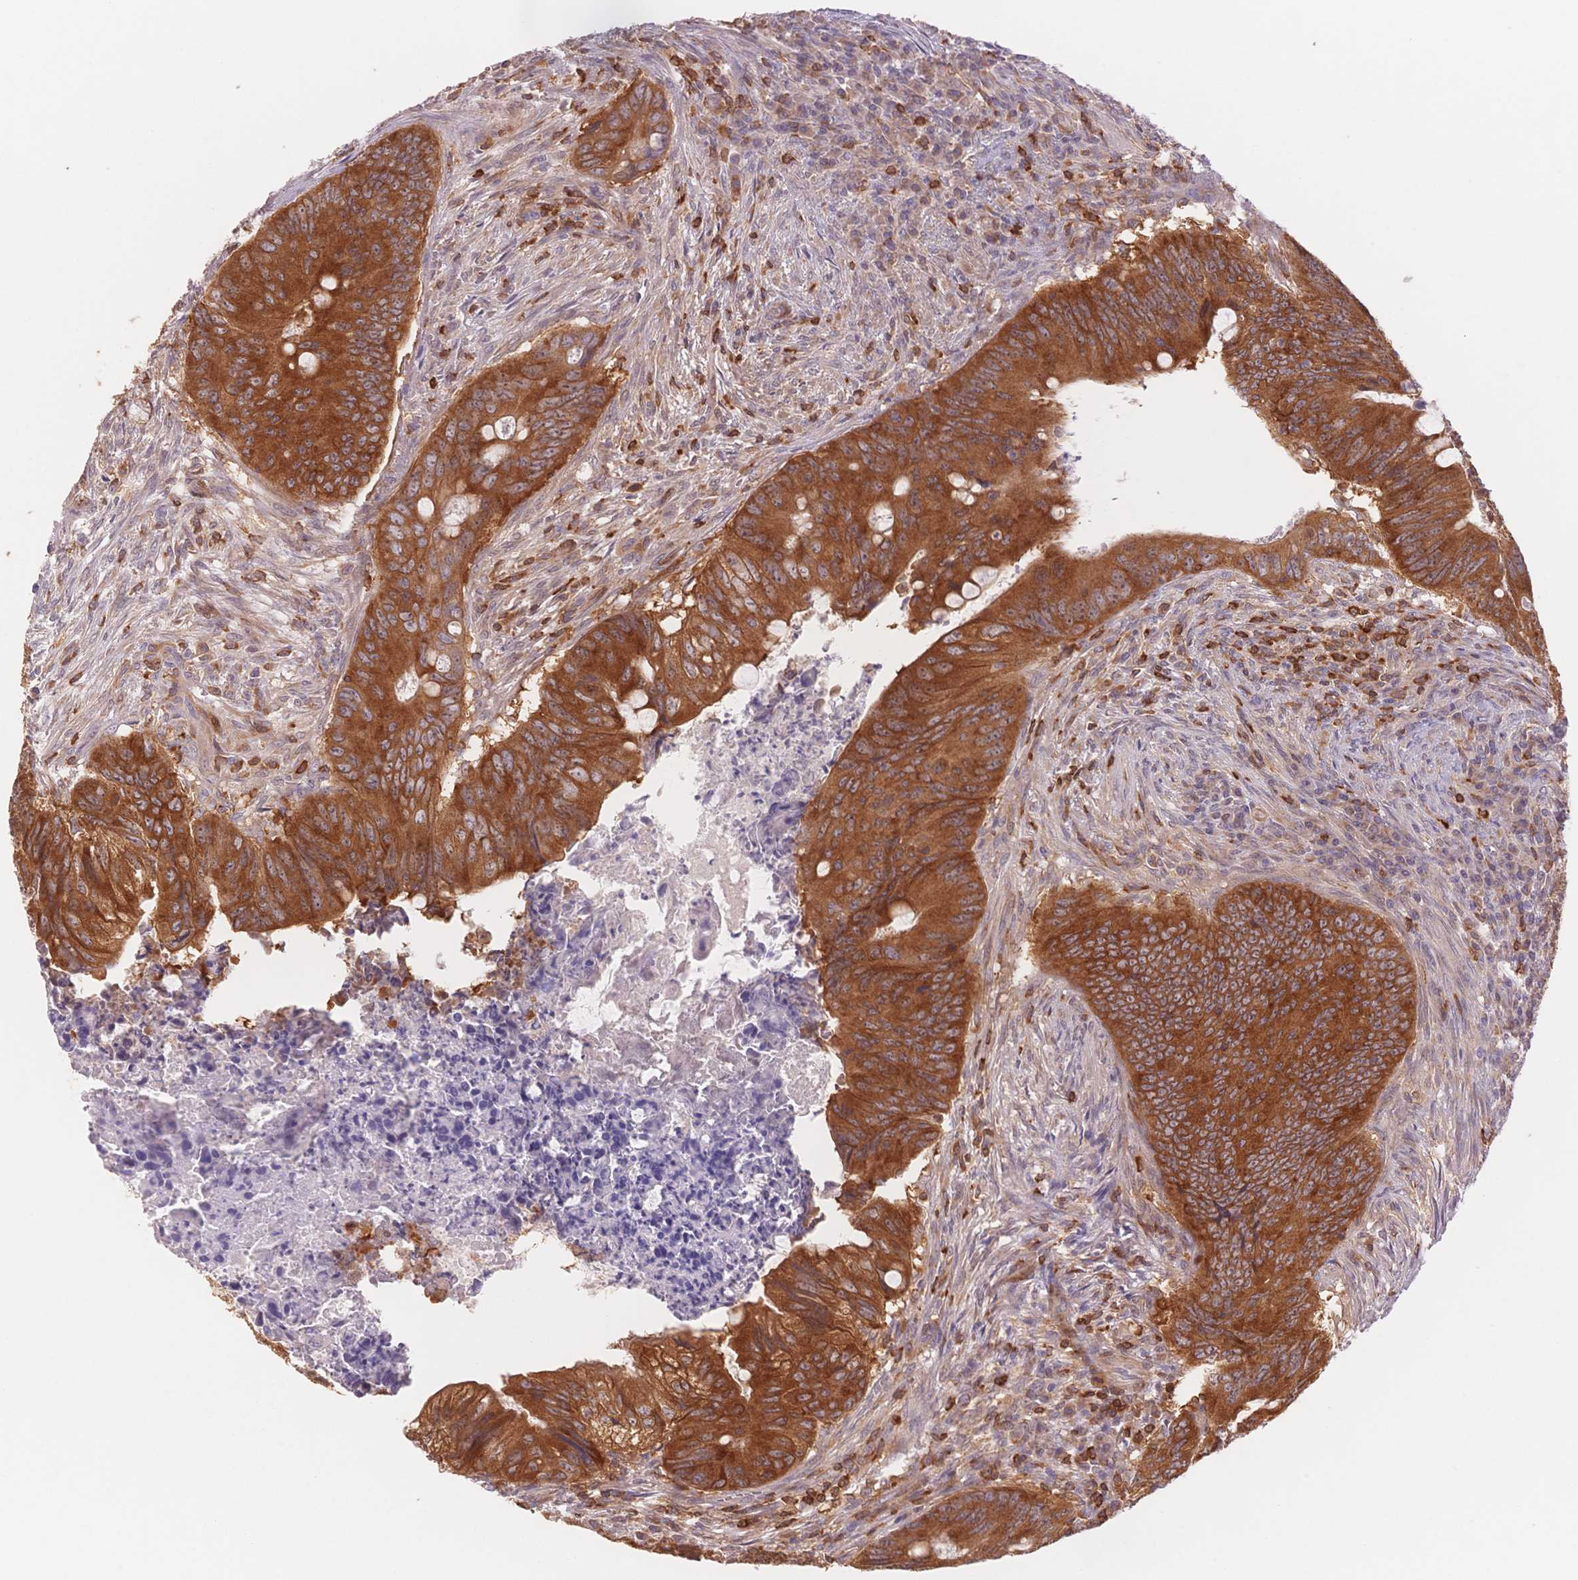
{"staining": {"intensity": "strong", "quantity": ">75%", "location": "cytoplasmic/membranous"}, "tissue": "colorectal cancer", "cell_type": "Tumor cells", "image_type": "cancer", "snomed": [{"axis": "morphology", "description": "Adenocarcinoma, NOS"}, {"axis": "topography", "description": "Colon"}], "caption": "Immunohistochemistry (IHC) image of neoplastic tissue: human colorectal cancer (adenocarcinoma) stained using IHC exhibits high levels of strong protein expression localized specifically in the cytoplasmic/membranous of tumor cells, appearing as a cytoplasmic/membranous brown color.", "gene": "STK39", "patient": {"sex": "female", "age": 74}}